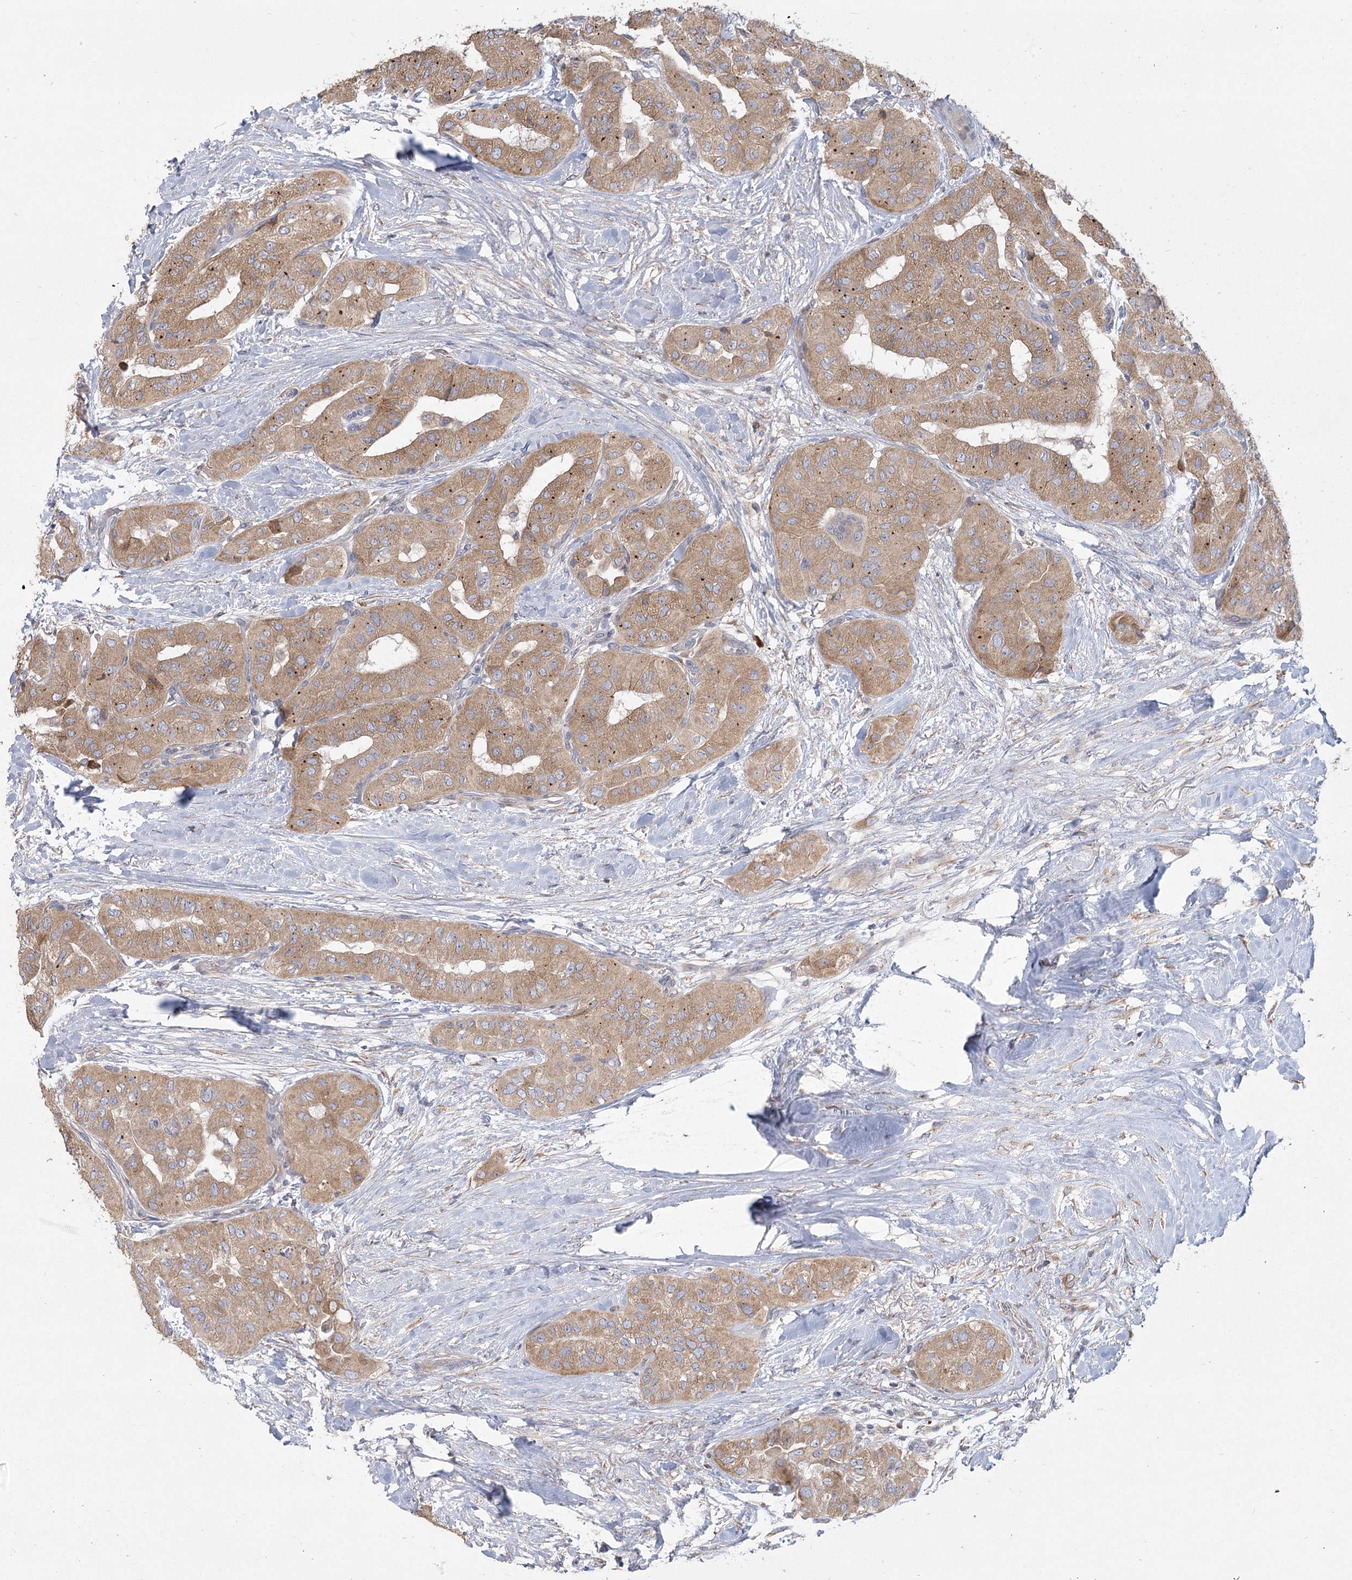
{"staining": {"intensity": "moderate", "quantity": ">75%", "location": "cytoplasmic/membranous"}, "tissue": "thyroid cancer", "cell_type": "Tumor cells", "image_type": "cancer", "snomed": [{"axis": "morphology", "description": "Papillary adenocarcinoma, NOS"}, {"axis": "topography", "description": "Thyroid gland"}], "caption": "Immunohistochemistry (IHC) micrograph of neoplastic tissue: human thyroid cancer (papillary adenocarcinoma) stained using IHC displays medium levels of moderate protein expression localized specifically in the cytoplasmic/membranous of tumor cells, appearing as a cytoplasmic/membranous brown color.", "gene": "CNTLN", "patient": {"sex": "female", "age": 59}}